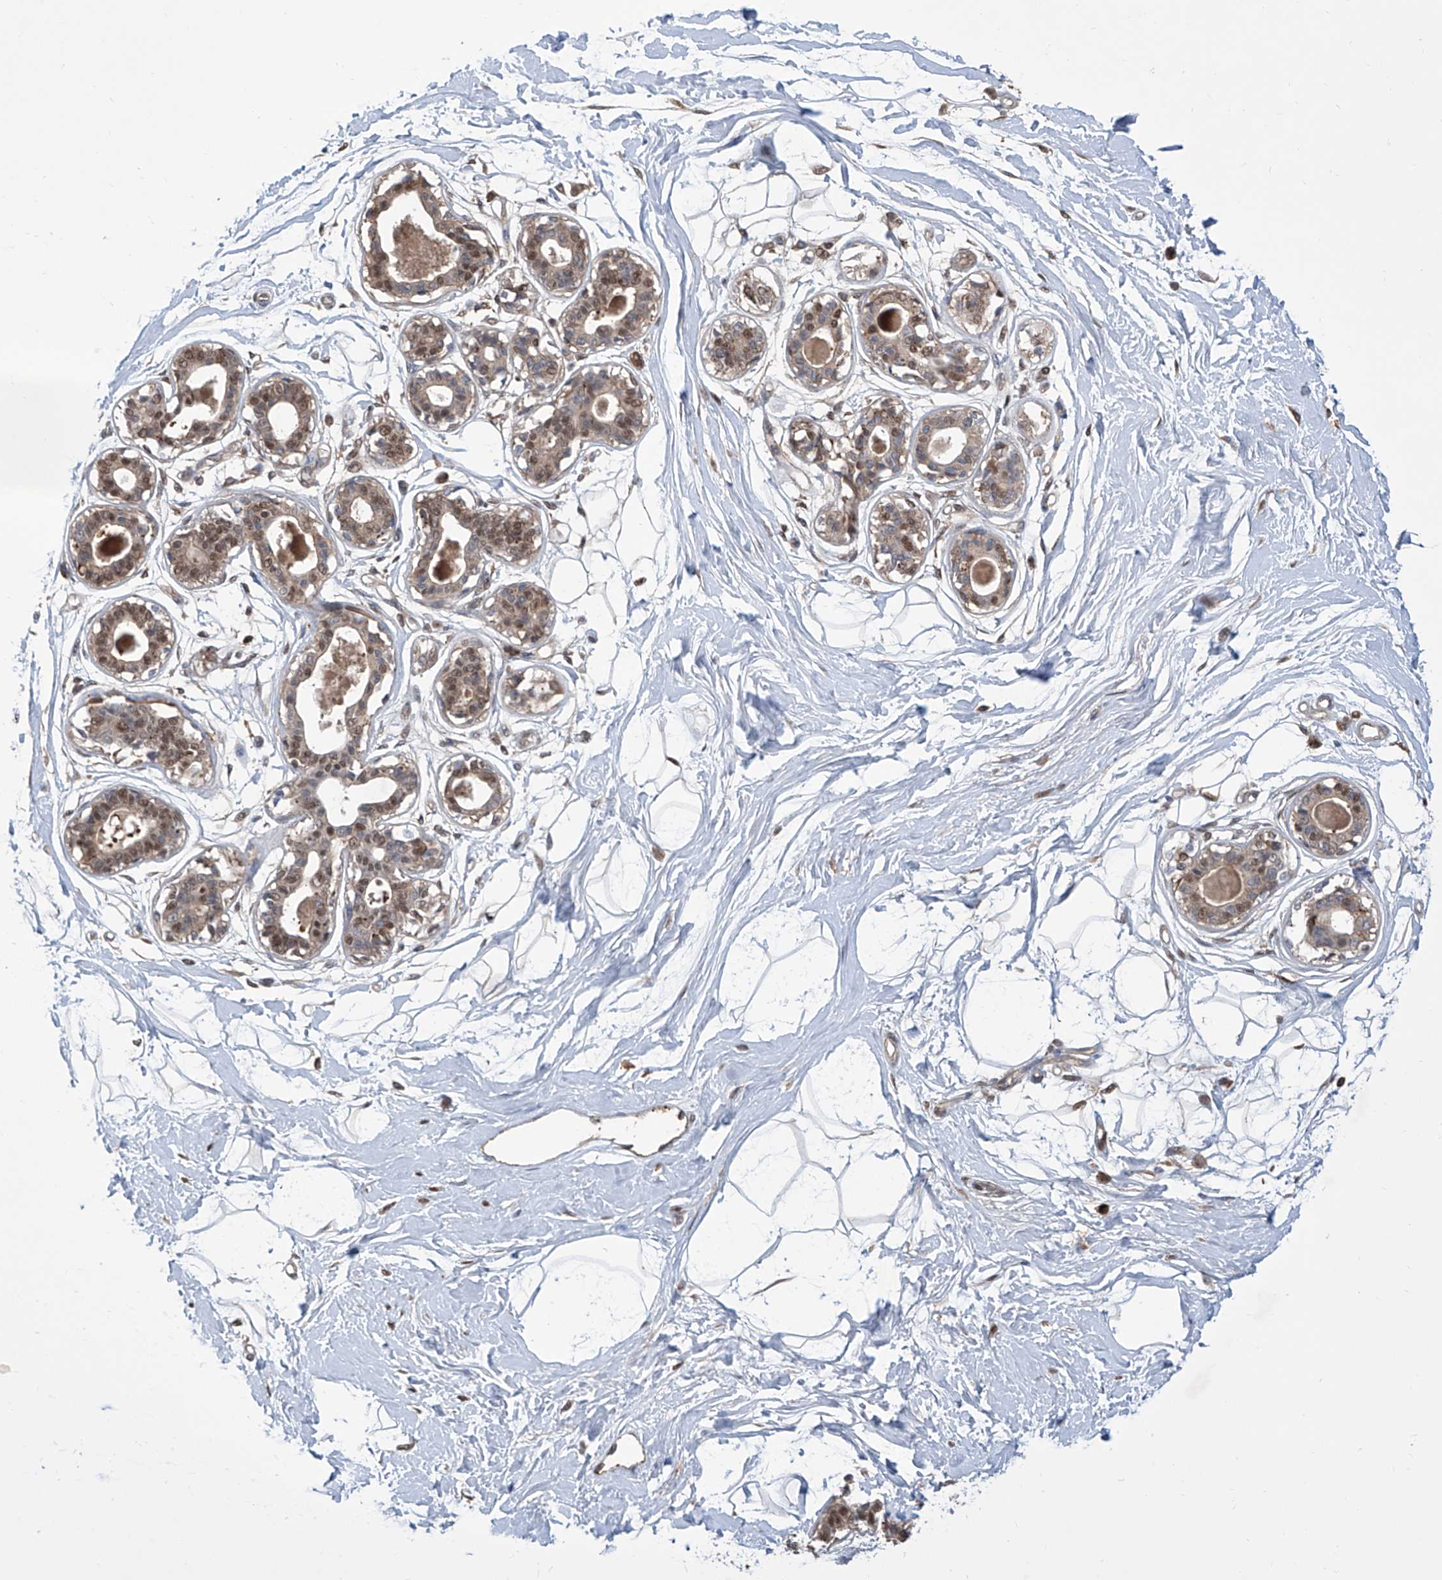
{"staining": {"intensity": "moderate", "quantity": ">75%", "location": "cytoplasmic/membranous,nuclear"}, "tissue": "breast", "cell_type": "Adipocytes", "image_type": "normal", "snomed": [{"axis": "morphology", "description": "Normal tissue, NOS"}, {"axis": "topography", "description": "Breast"}], "caption": "An IHC photomicrograph of normal tissue is shown. Protein staining in brown highlights moderate cytoplasmic/membranous,nuclear positivity in breast within adipocytes.", "gene": "HOXC8", "patient": {"sex": "female", "age": 45}}